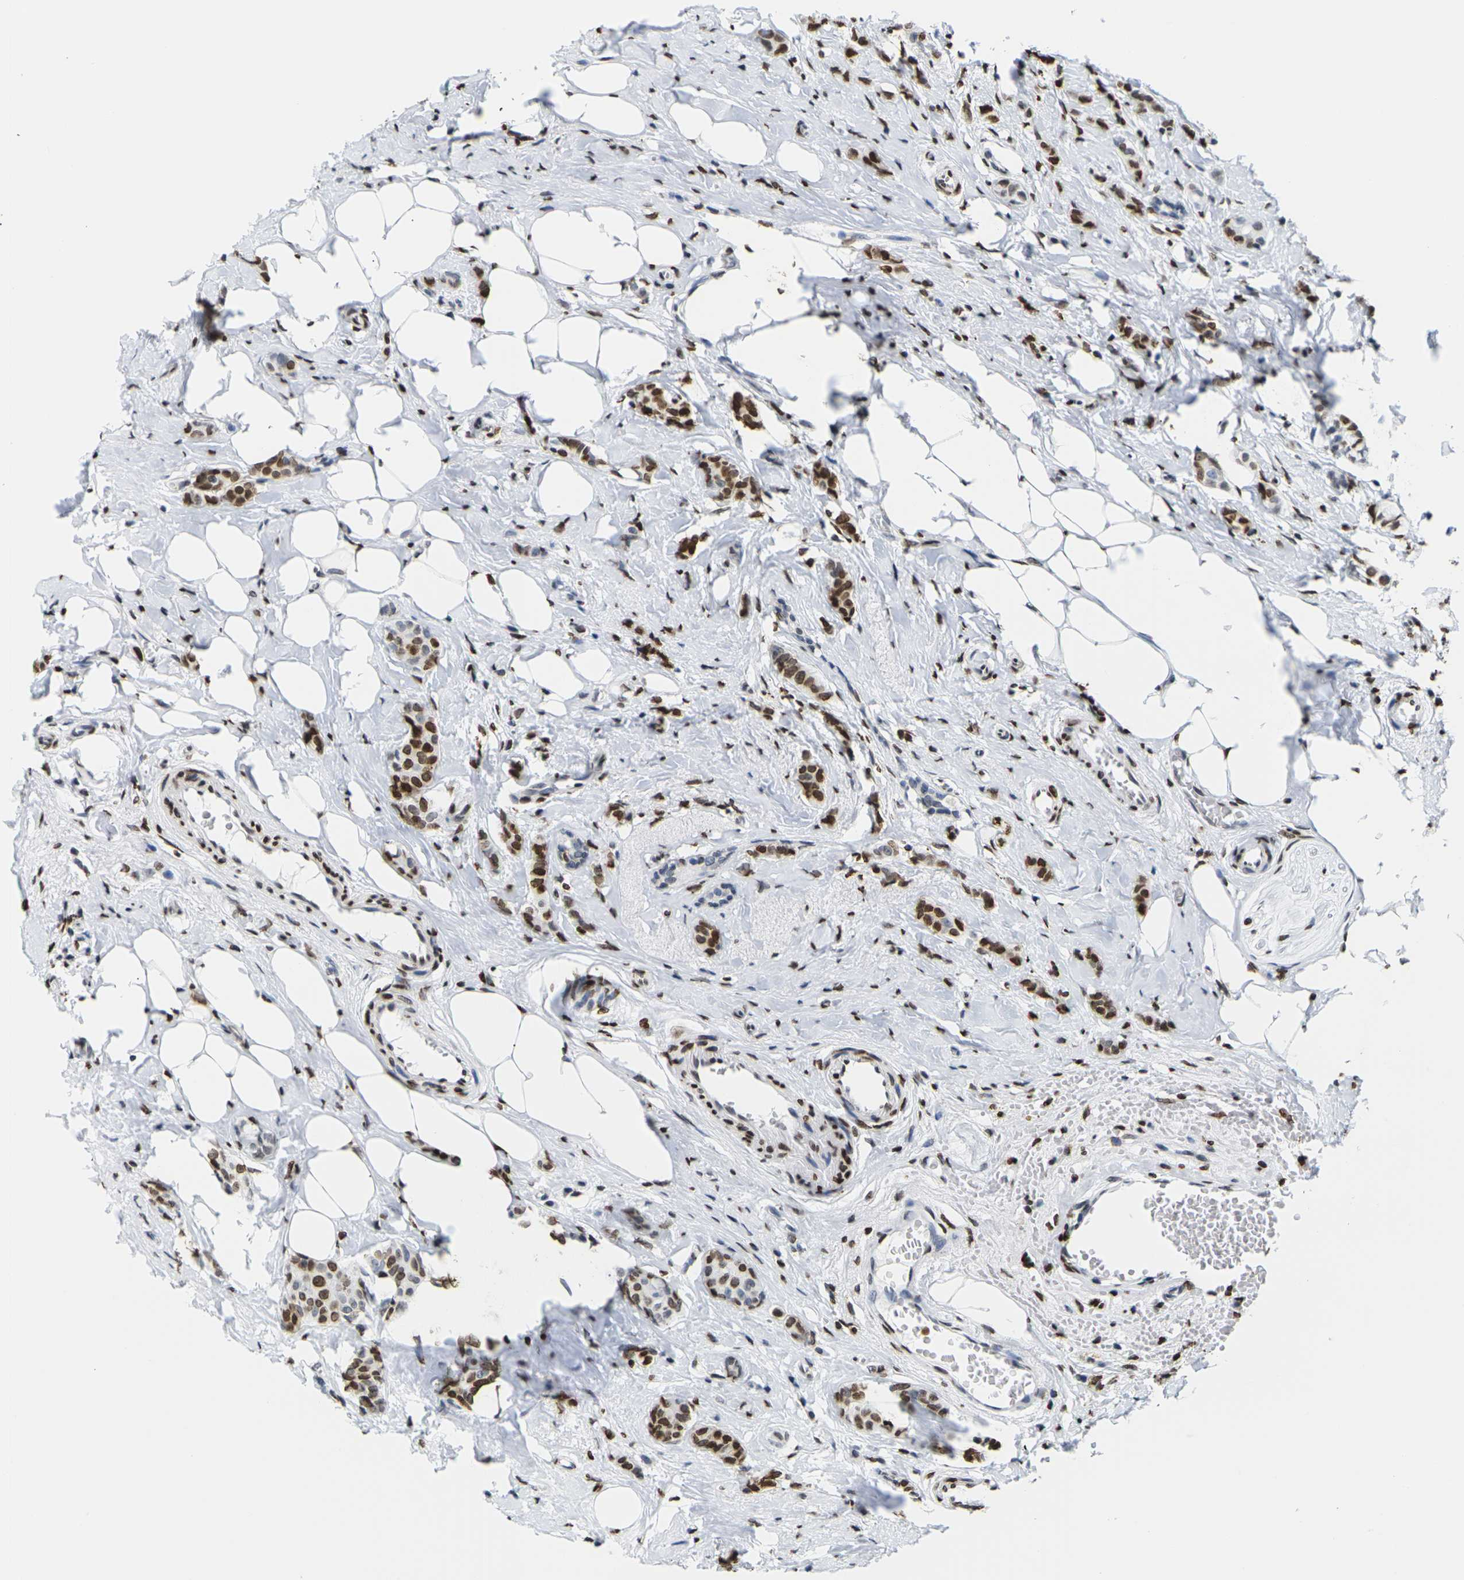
{"staining": {"intensity": "strong", "quantity": ">75%", "location": "cytoplasmic/membranous,nuclear"}, "tissue": "breast cancer", "cell_type": "Tumor cells", "image_type": "cancer", "snomed": [{"axis": "morphology", "description": "Lobular carcinoma"}, {"axis": "topography", "description": "Breast"}], "caption": "Immunohistochemistry (IHC) of human lobular carcinoma (breast) shows high levels of strong cytoplasmic/membranous and nuclear expression in about >75% of tumor cells. The staining is performed using DAB (3,3'-diaminobenzidine) brown chromogen to label protein expression. The nuclei are counter-stained blue using hematoxylin.", "gene": "H2AC21", "patient": {"sex": "female", "age": 60}}